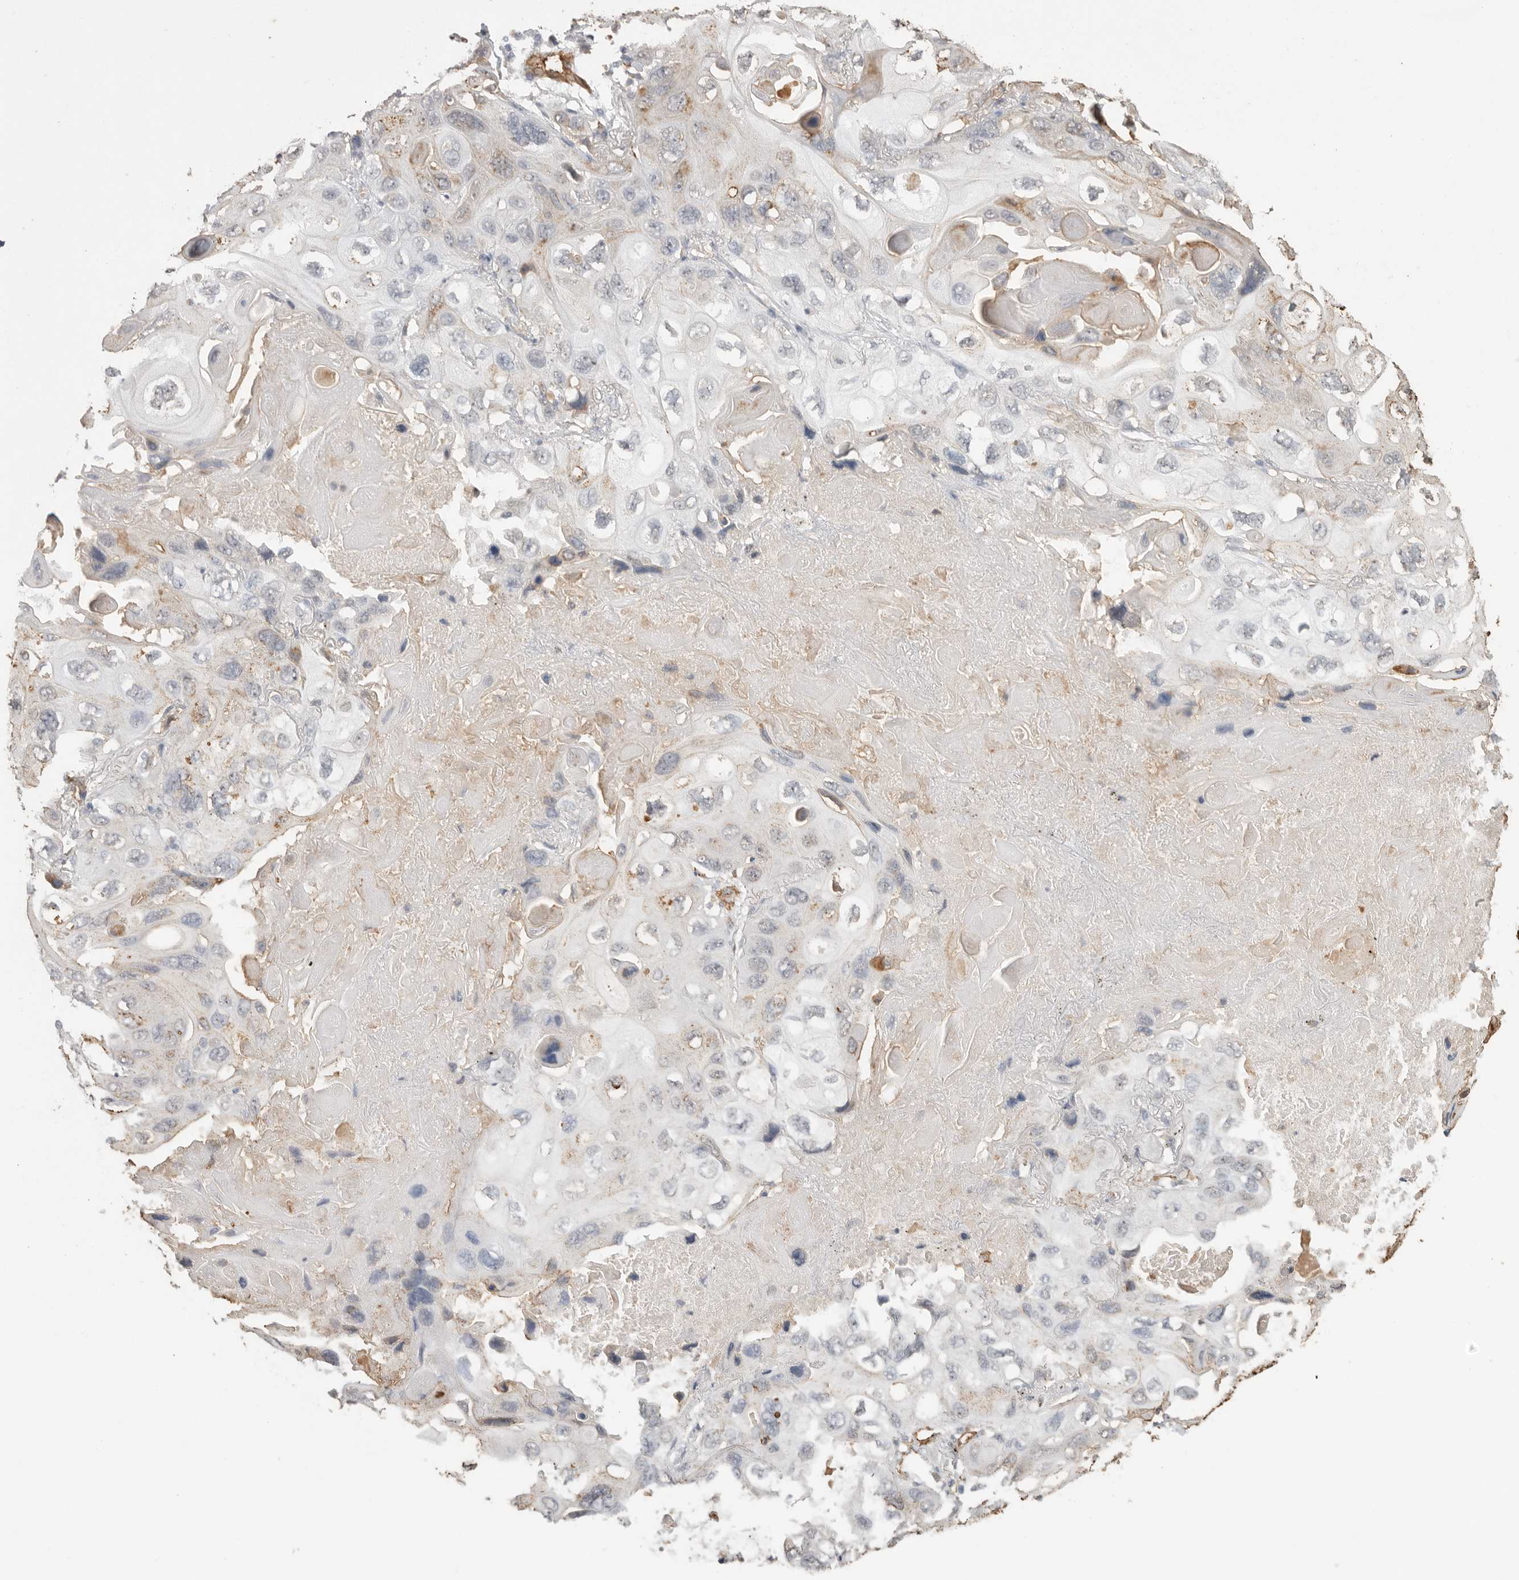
{"staining": {"intensity": "negative", "quantity": "none", "location": "none"}, "tissue": "lung cancer", "cell_type": "Tumor cells", "image_type": "cancer", "snomed": [{"axis": "morphology", "description": "Squamous cell carcinoma, NOS"}, {"axis": "topography", "description": "Lung"}], "caption": "Lung squamous cell carcinoma was stained to show a protein in brown. There is no significant positivity in tumor cells.", "gene": "IL27", "patient": {"sex": "female", "age": 73}}